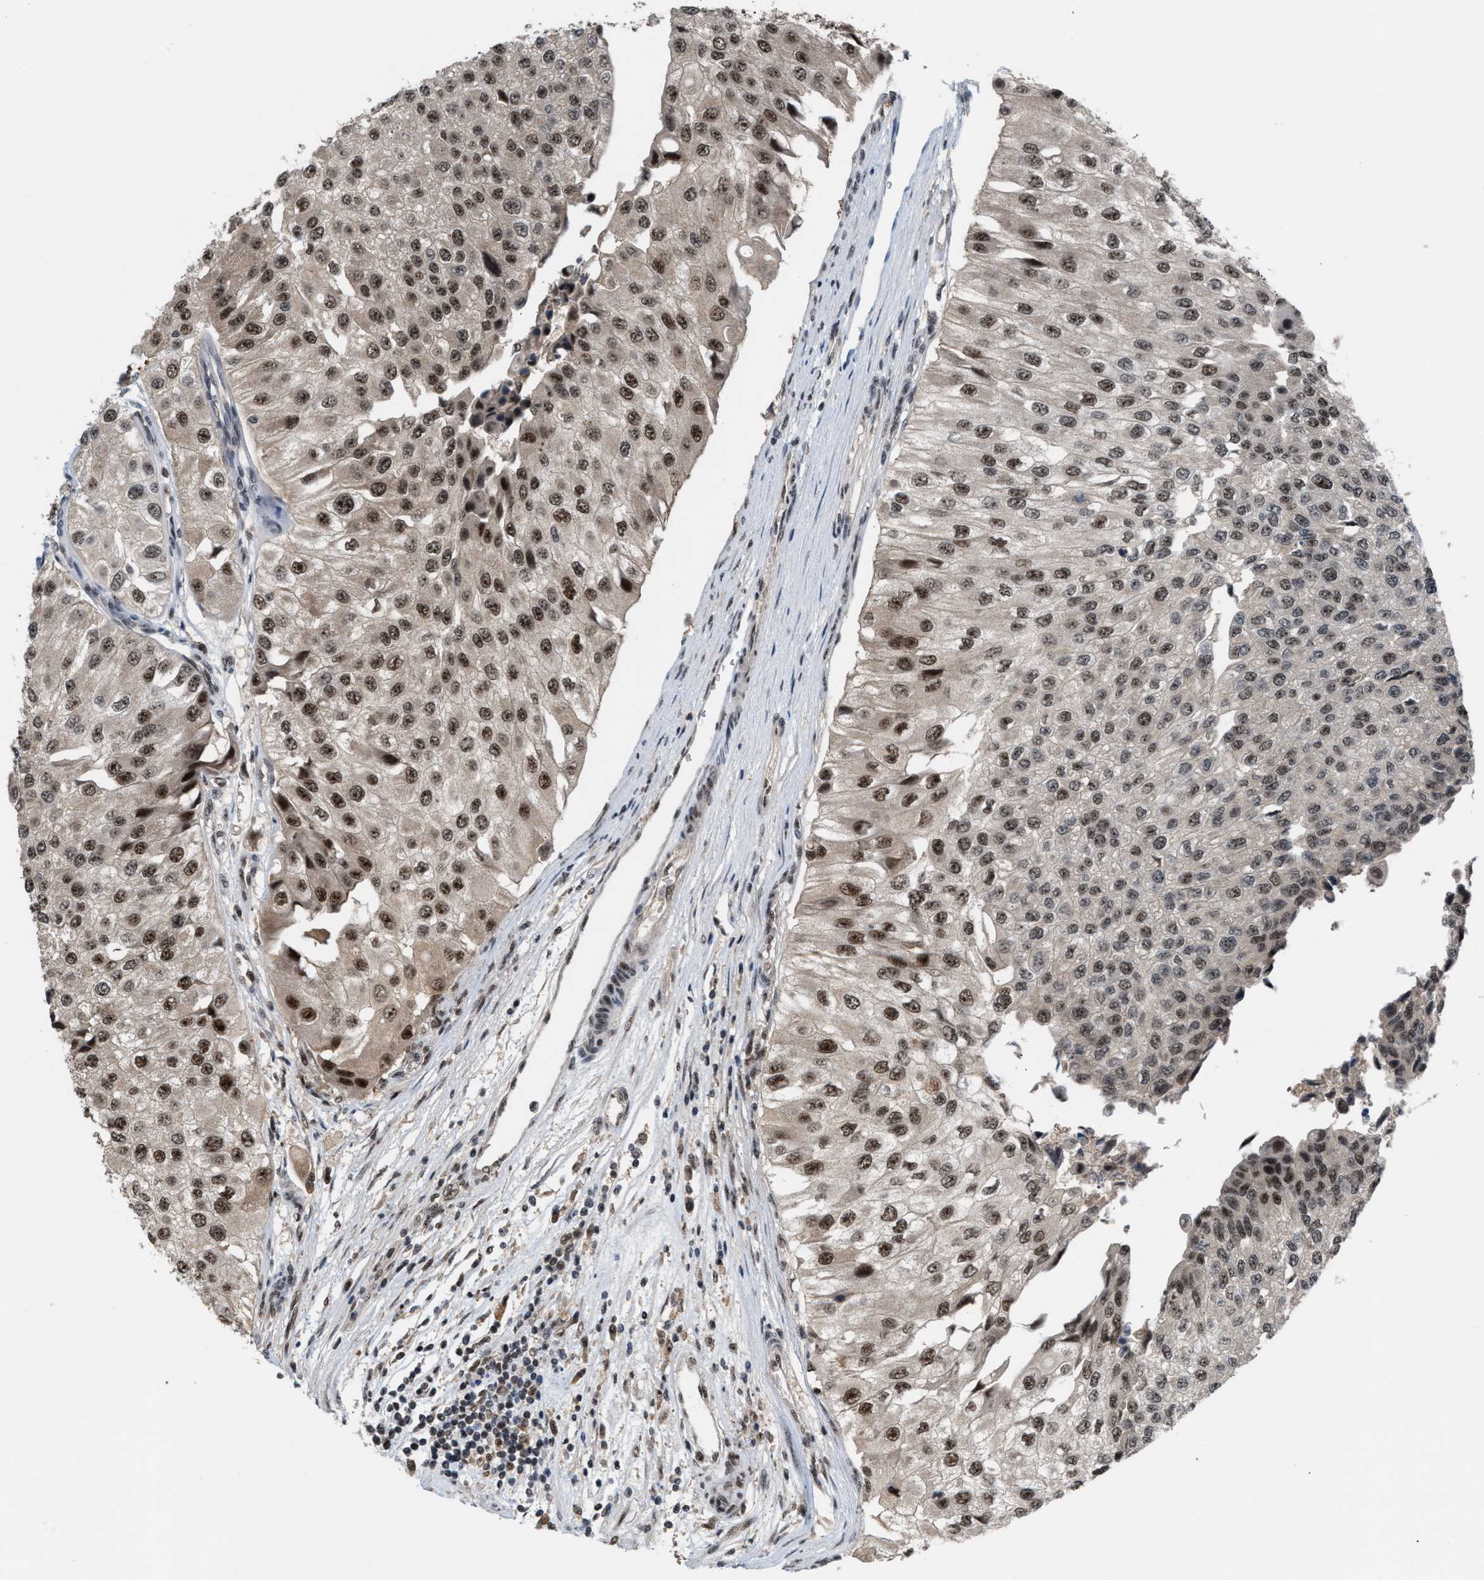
{"staining": {"intensity": "strong", "quantity": "25%-75%", "location": "nuclear"}, "tissue": "urothelial cancer", "cell_type": "Tumor cells", "image_type": "cancer", "snomed": [{"axis": "morphology", "description": "Urothelial carcinoma, High grade"}, {"axis": "topography", "description": "Kidney"}, {"axis": "topography", "description": "Urinary bladder"}], "caption": "Approximately 25%-75% of tumor cells in urothelial cancer exhibit strong nuclear protein staining as visualized by brown immunohistochemical staining.", "gene": "PRPF4", "patient": {"sex": "male", "age": 77}}